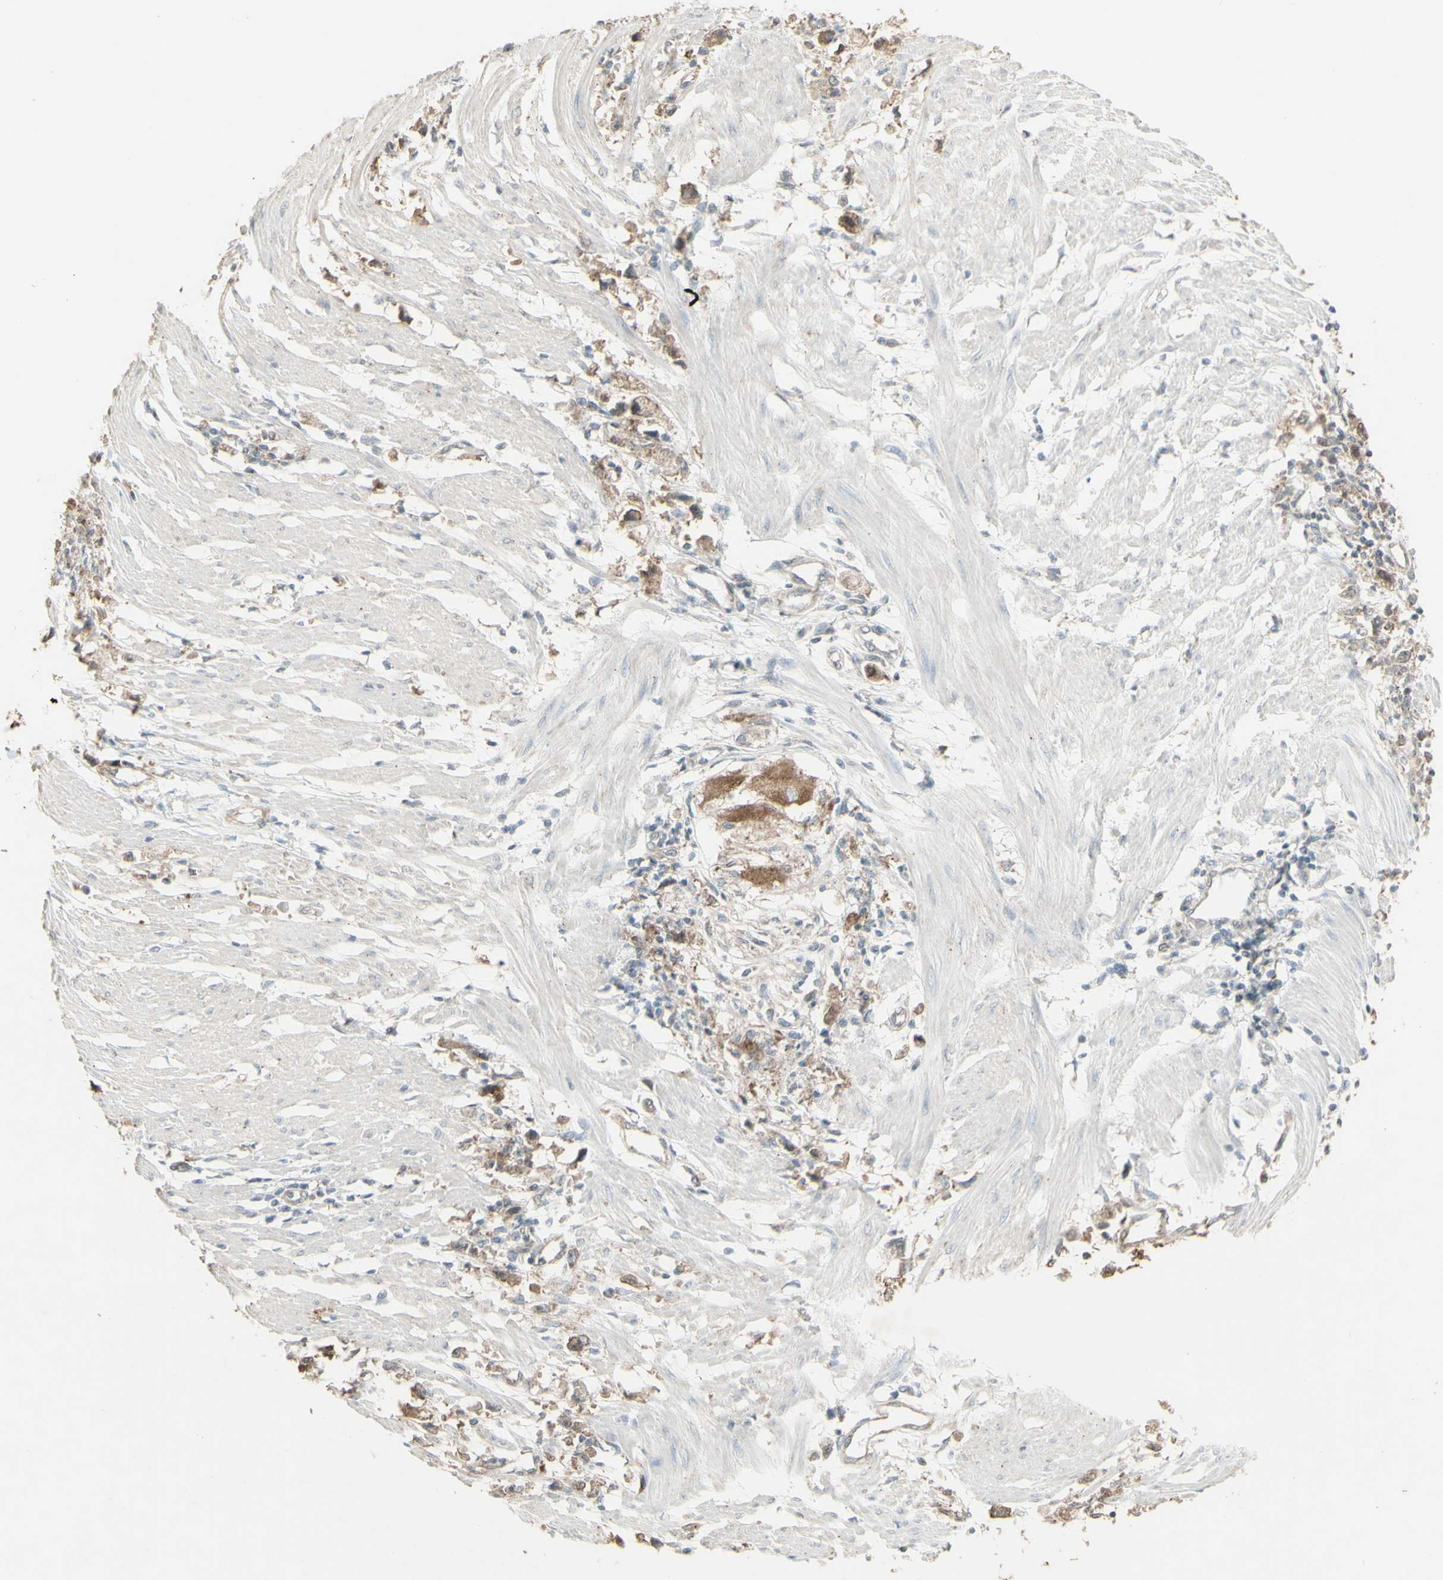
{"staining": {"intensity": "moderate", "quantity": ">75%", "location": "cytoplasmic/membranous"}, "tissue": "stomach cancer", "cell_type": "Tumor cells", "image_type": "cancer", "snomed": [{"axis": "morphology", "description": "Adenocarcinoma, NOS"}, {"axis": "topography", "description": "Stomach"}], "caption": "This photomicrograph shows immunohistochemistry staining of human stomach adenocarcinoma, with medium moderate cytoplasmic/membranous staining in approximately >75% of tumor cells.", "gene": "FXYD3", "patient": {"sex": "female", "age": 59}}